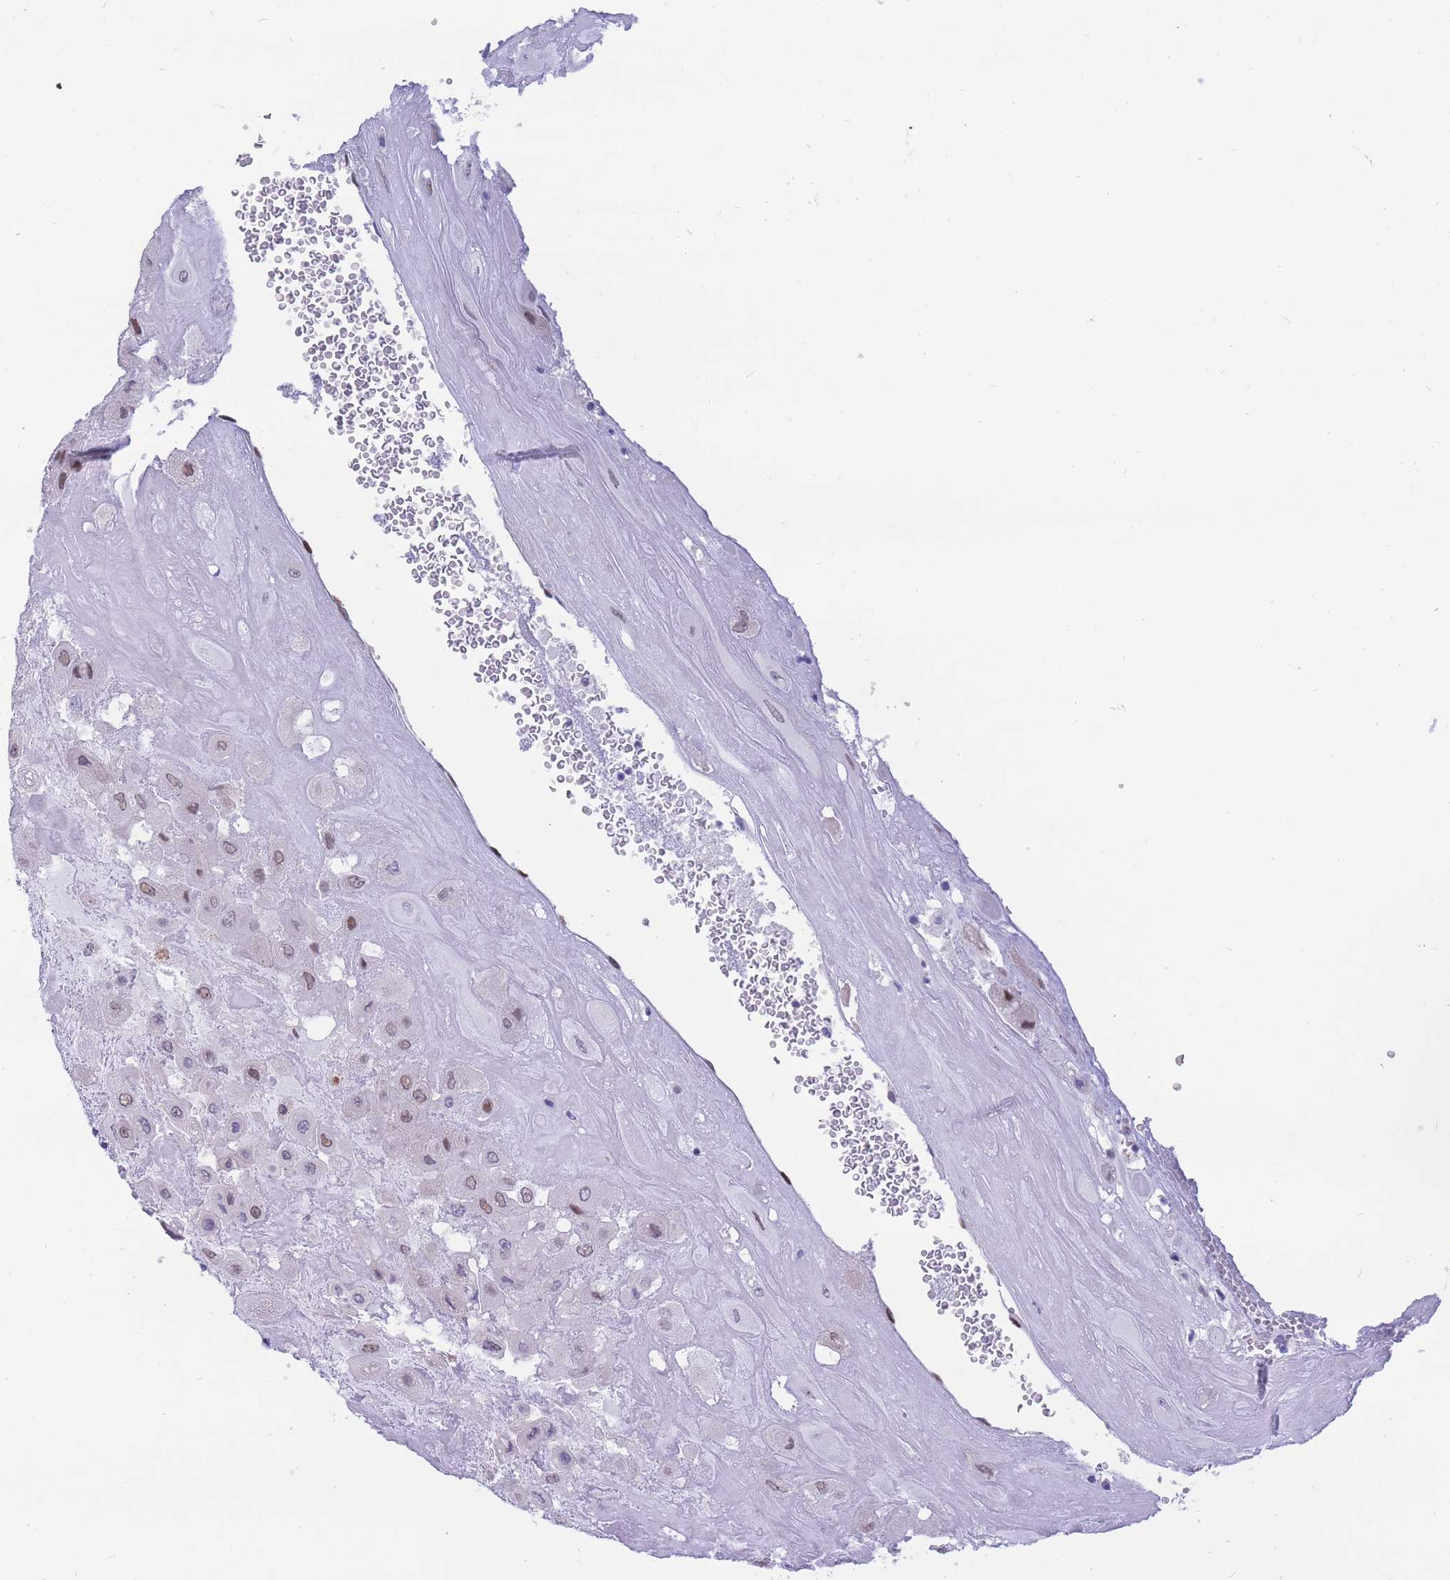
{"staining": {"intensity": "weak", "quantity": ">75%", "location": "cytoplasmic/membranous,nuclear"}, "tissue": "placenta", "cell_type": "Decidual cells", "image_type": "normal", "snomed": [{"axis": "morphology", "description": "Normal tissue, NOS"}, {"axis": "topography", "description": "Placenta"}], "caption": "Weak cytoplasmic/membranous,nuclear expression is identified in approximately >75% of decidual cells in normal placenta. (Brightfield microscopy of DAB IHC at high magnification).", "gene": "NASP", "patient": {"sex": "female", "age": 32}}